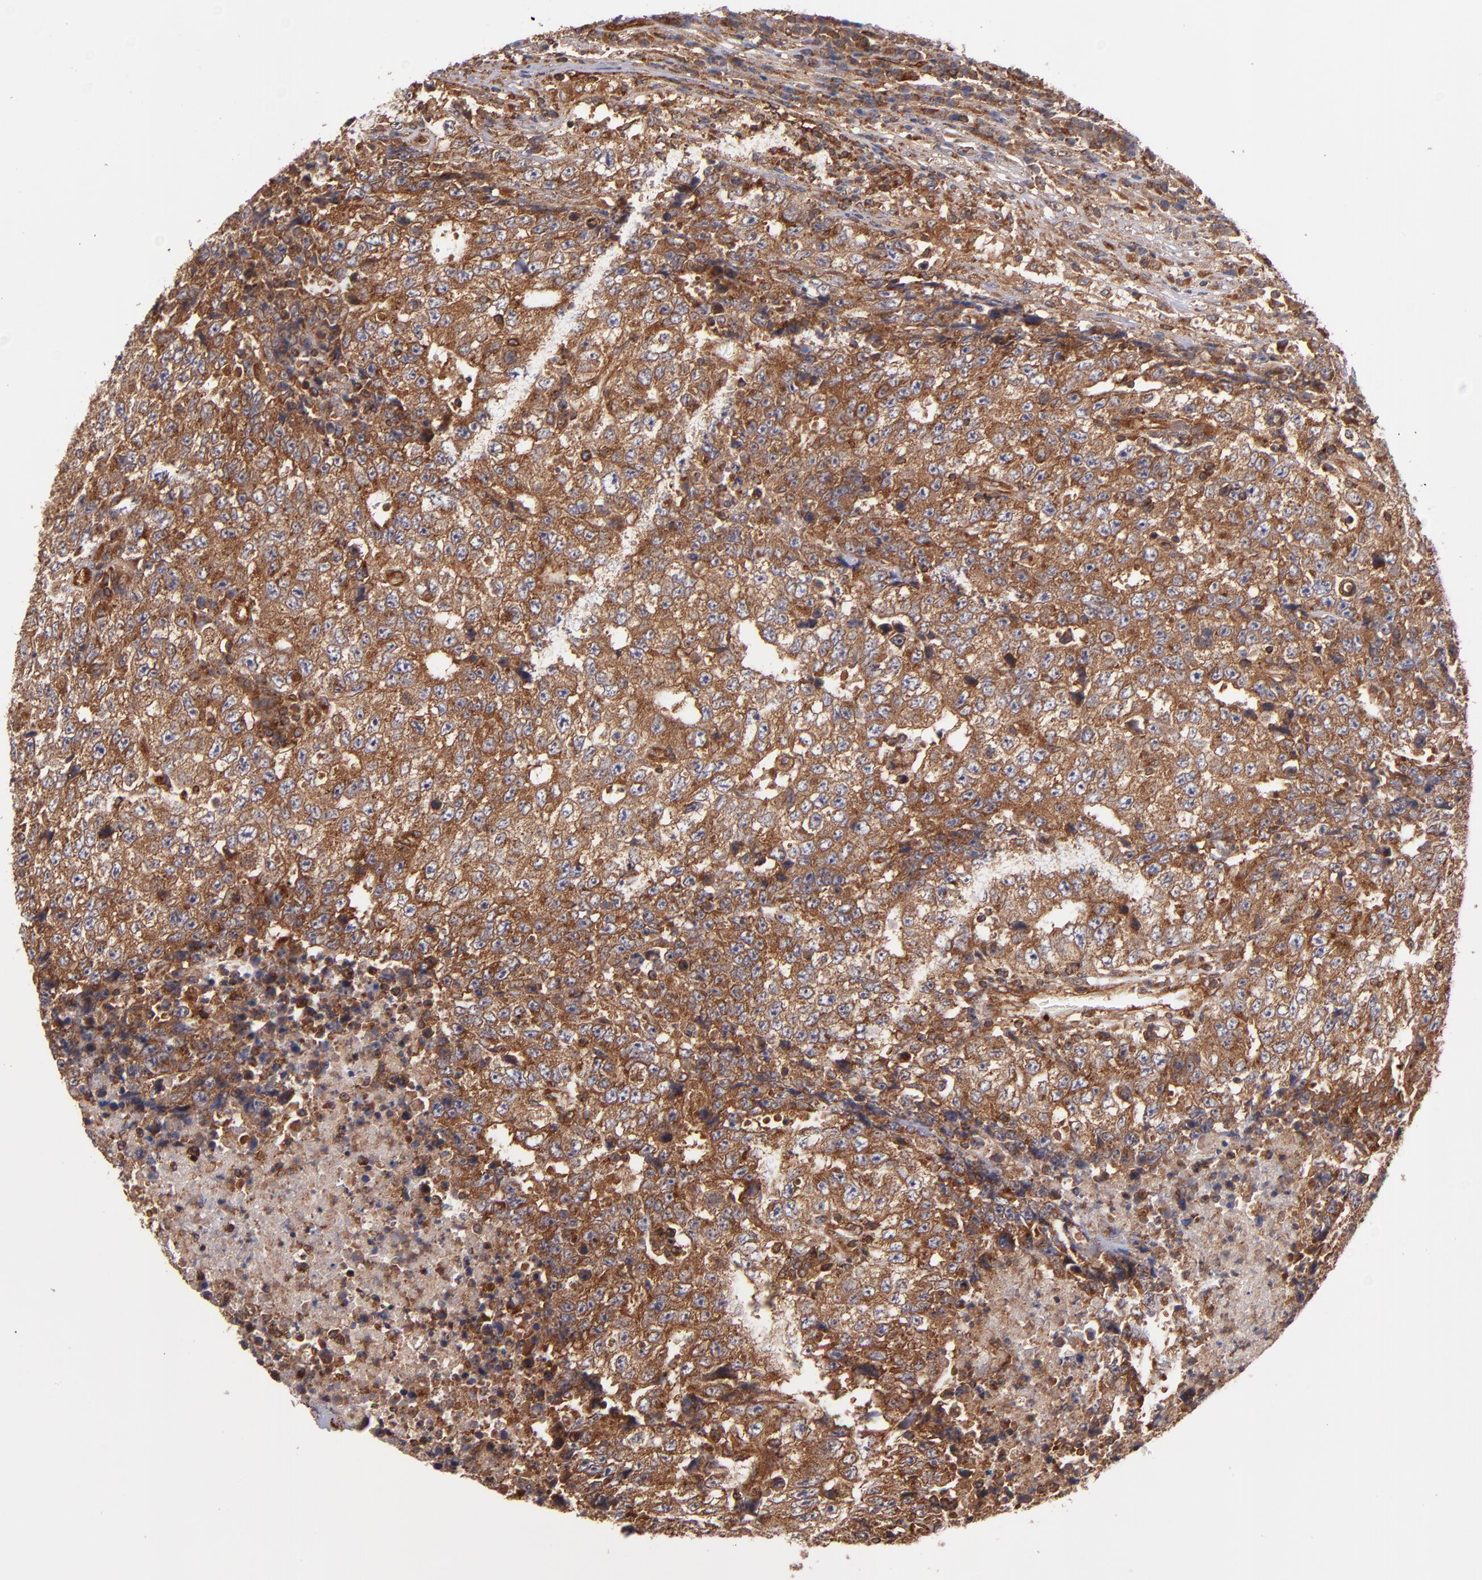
{"staining": {"intensity": "strong", "quantity": ">75%", "location": "cytoplasmic/membranous,nuclear"}, "tissue": "testis cancer", "cell_type": "Tumor cells", "image_type": "cancer", "snomed": [{"axis": "morphology", "description": "Necrosis, NOS"}, {"axis": "morphology", "description": "Carcinoma, Embryonal, NOS"}, {"axis": "topography", "description": "Testis"}], "caption": "IHC (DAB) staining of testis cancer demonstrates strong cytoplasmic/membranous and nuclear protein positivity in about >75% of tumor cells. The staining is performed using DAB (3,3'-diaminobenzidine) brown chromogen to label protein expression. The nuclei are counter-stained blue using hematoxylin.", "gene": "STX8", "patient": {"sex": "male", "age": 19}}